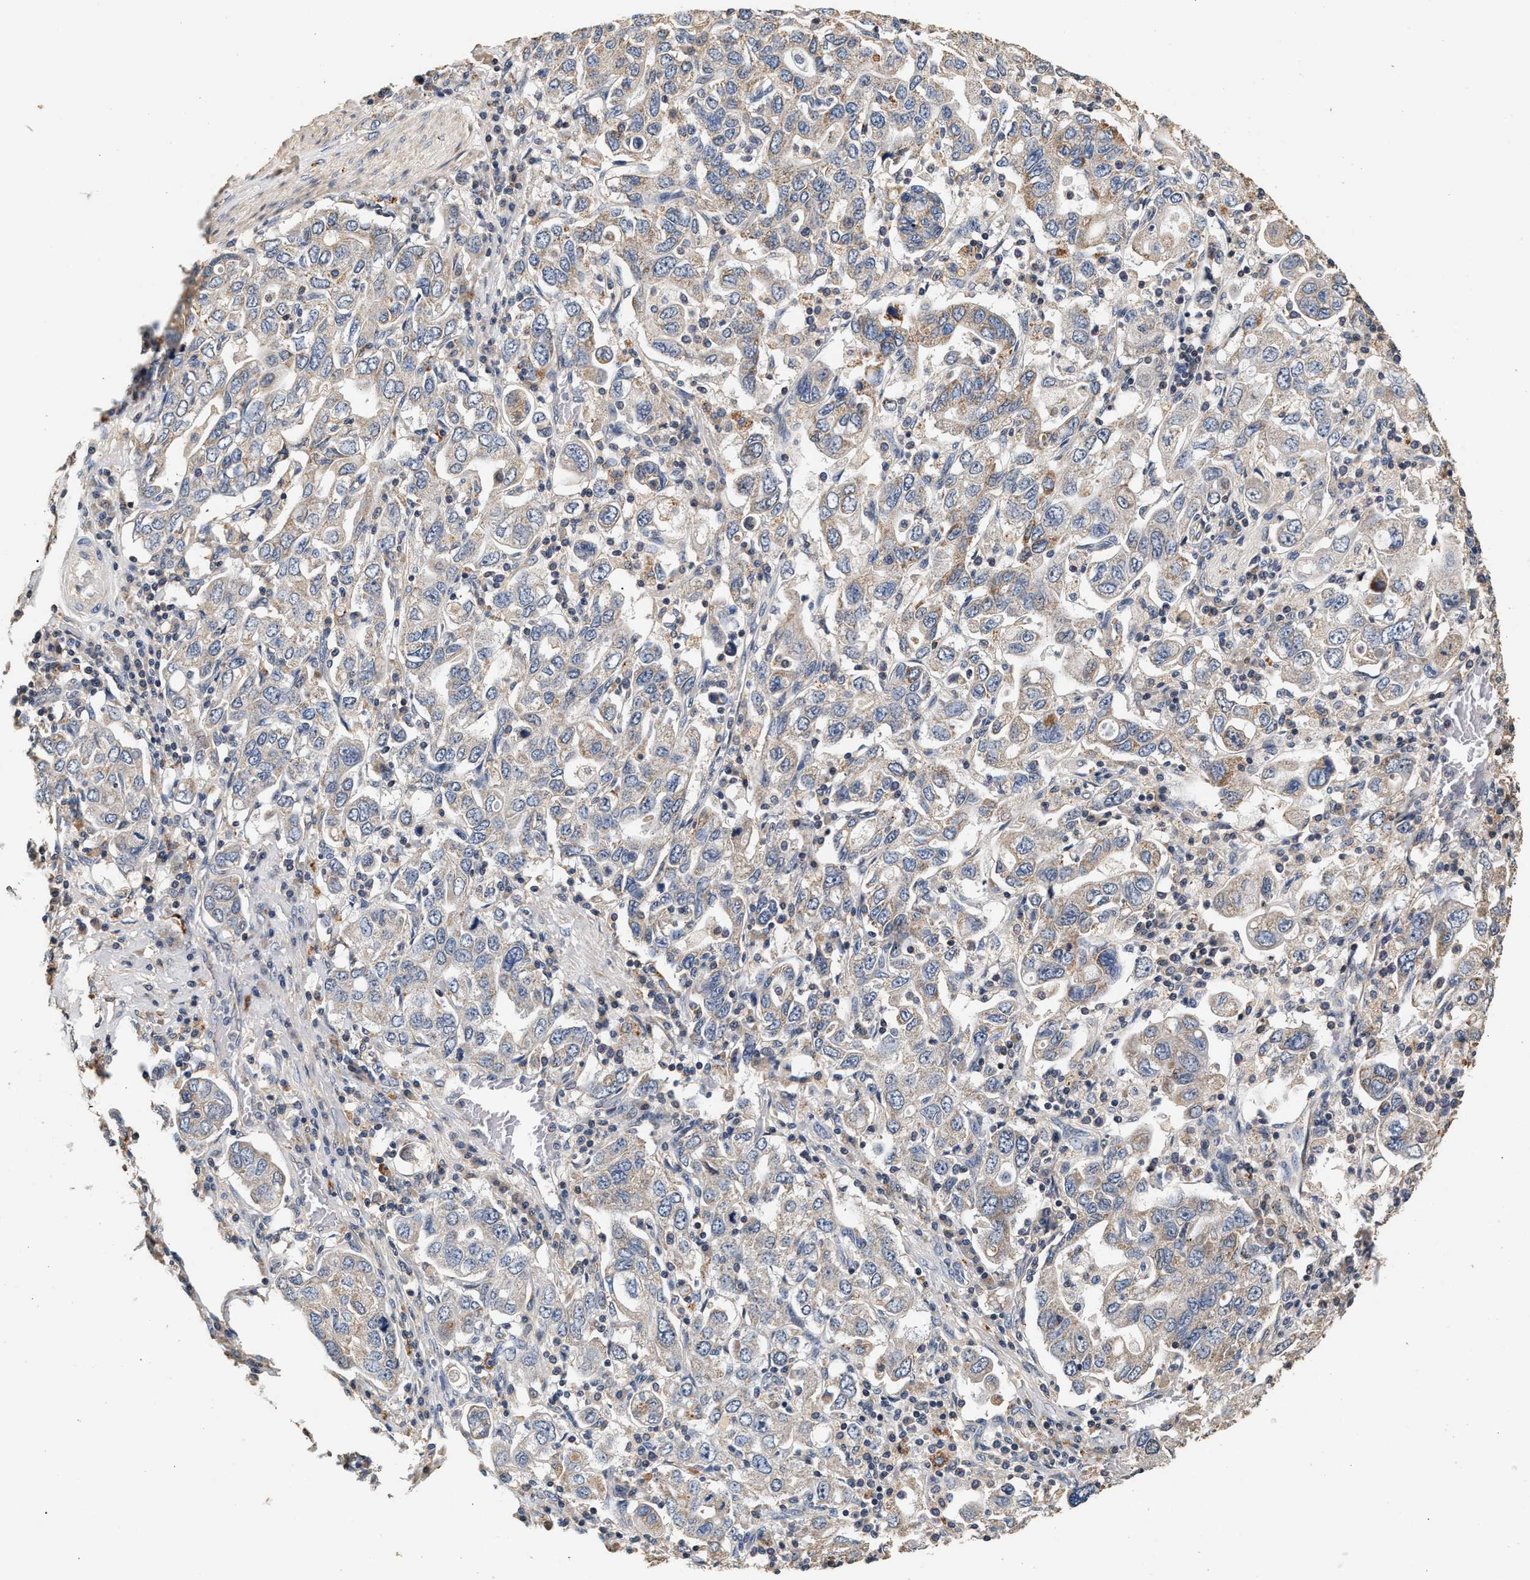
{"staining": {"intensity": "weak", "quantity": "<25%", "location": "cytoplasmic/membranous"}, "tissue": "stomach cancer", "cell_type": "Tumor cells", "image_type": "cancer", "snomed": [{"axis": "morphology", "description": "Adenocarcinoma, NOS"}, {"axis": "topography", "description": "Stomach, upper"}], "caption": "High power microscopy image of an immunohistochemistry photomicrograph of stomach cancer, revealing no significant staining in tumor cells.", "gene": "PTGR3", "patient": {"sex": "male", "age": 62}}